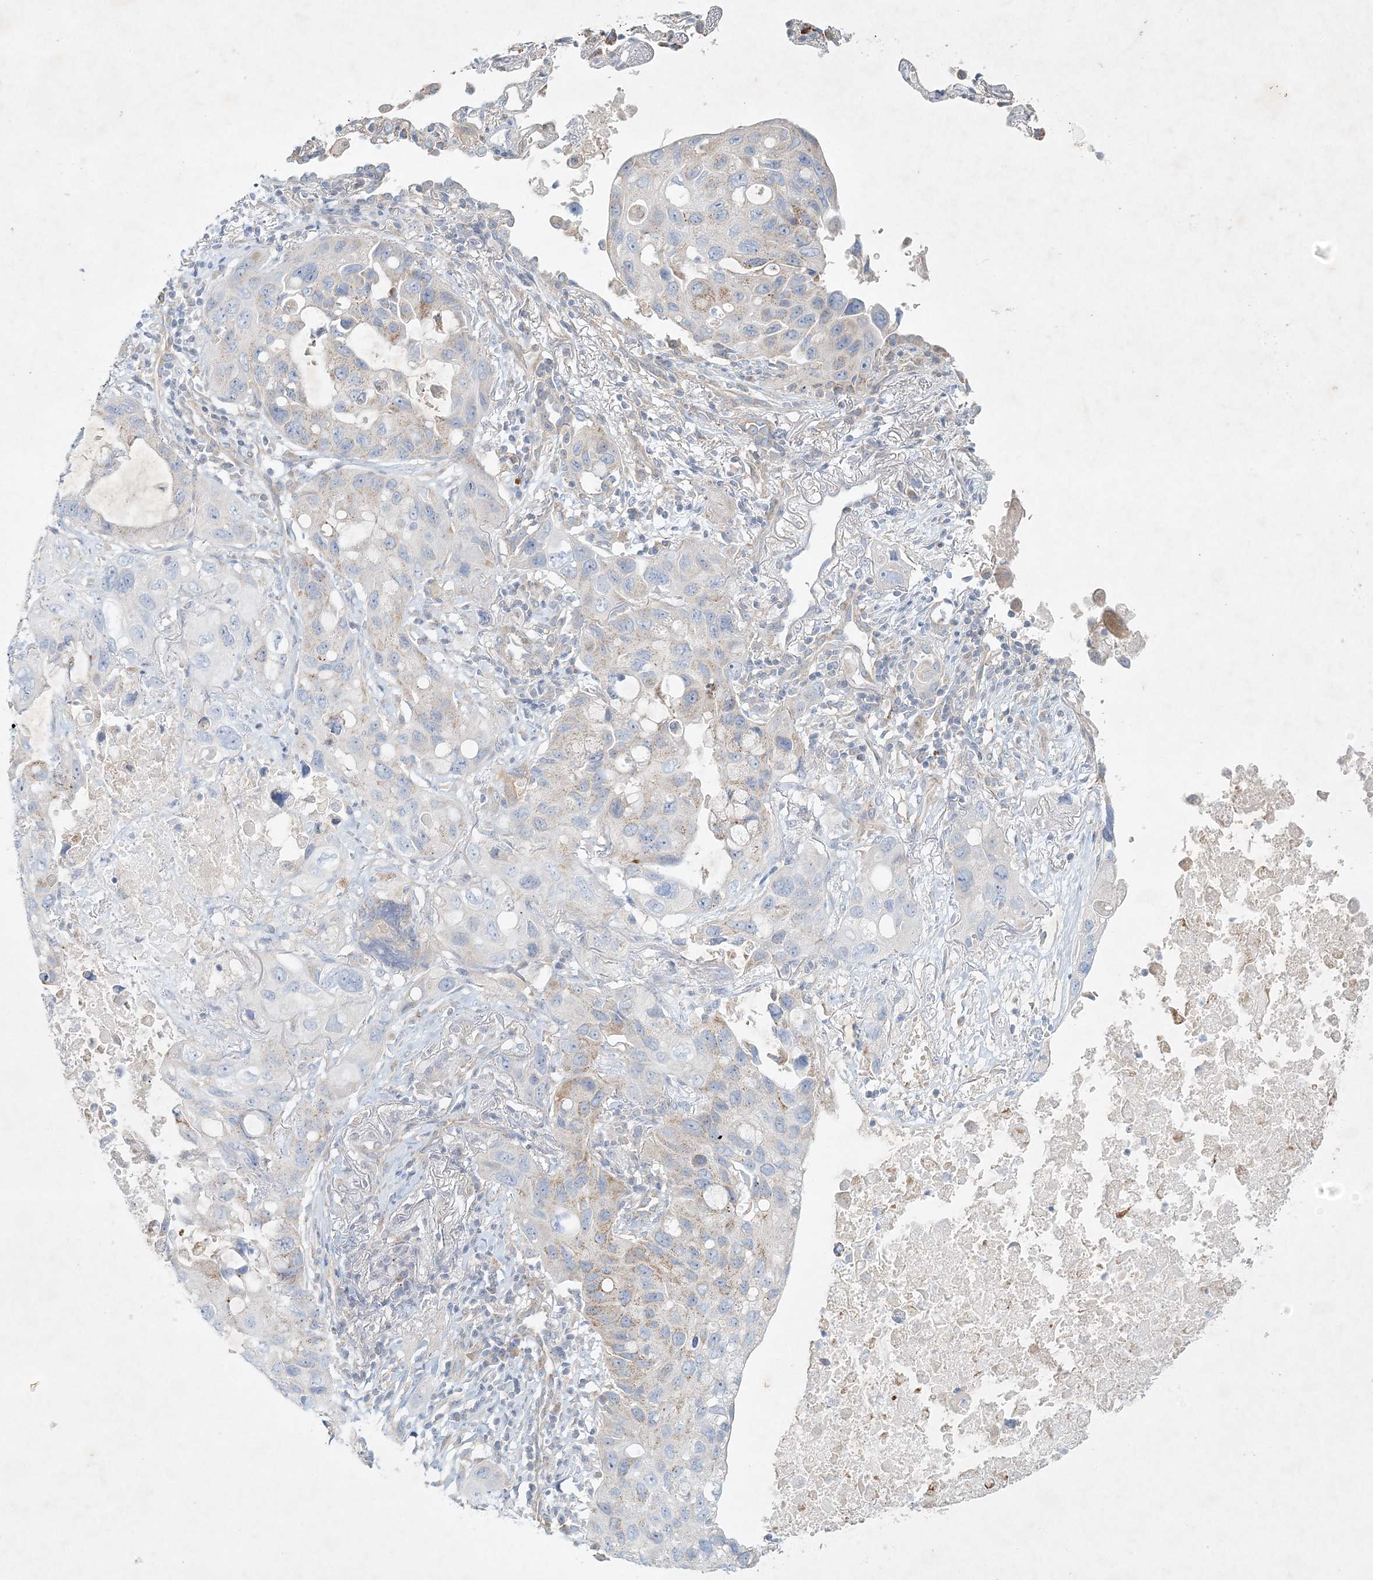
{"staining": {"intensity": "weak", "quantity": "<25%", "location": "cytoplasmic/membranous"}, "tissue": "lung cancer", "cell_type": "Tumor cells", "image_type": "cancer", "snomed": [{"axis": "morphology", "description": "Squamous cell carcinoma, NOS"}, {"axis": "topography", "description": "Lung"}], "caption": "A high-resolution image shows immunohistochemistry staining of lung cancer, which displays no significant staining in tumor cells.", "gene": "STK11IP", "patient": {"sex": "female", "age": 73}}